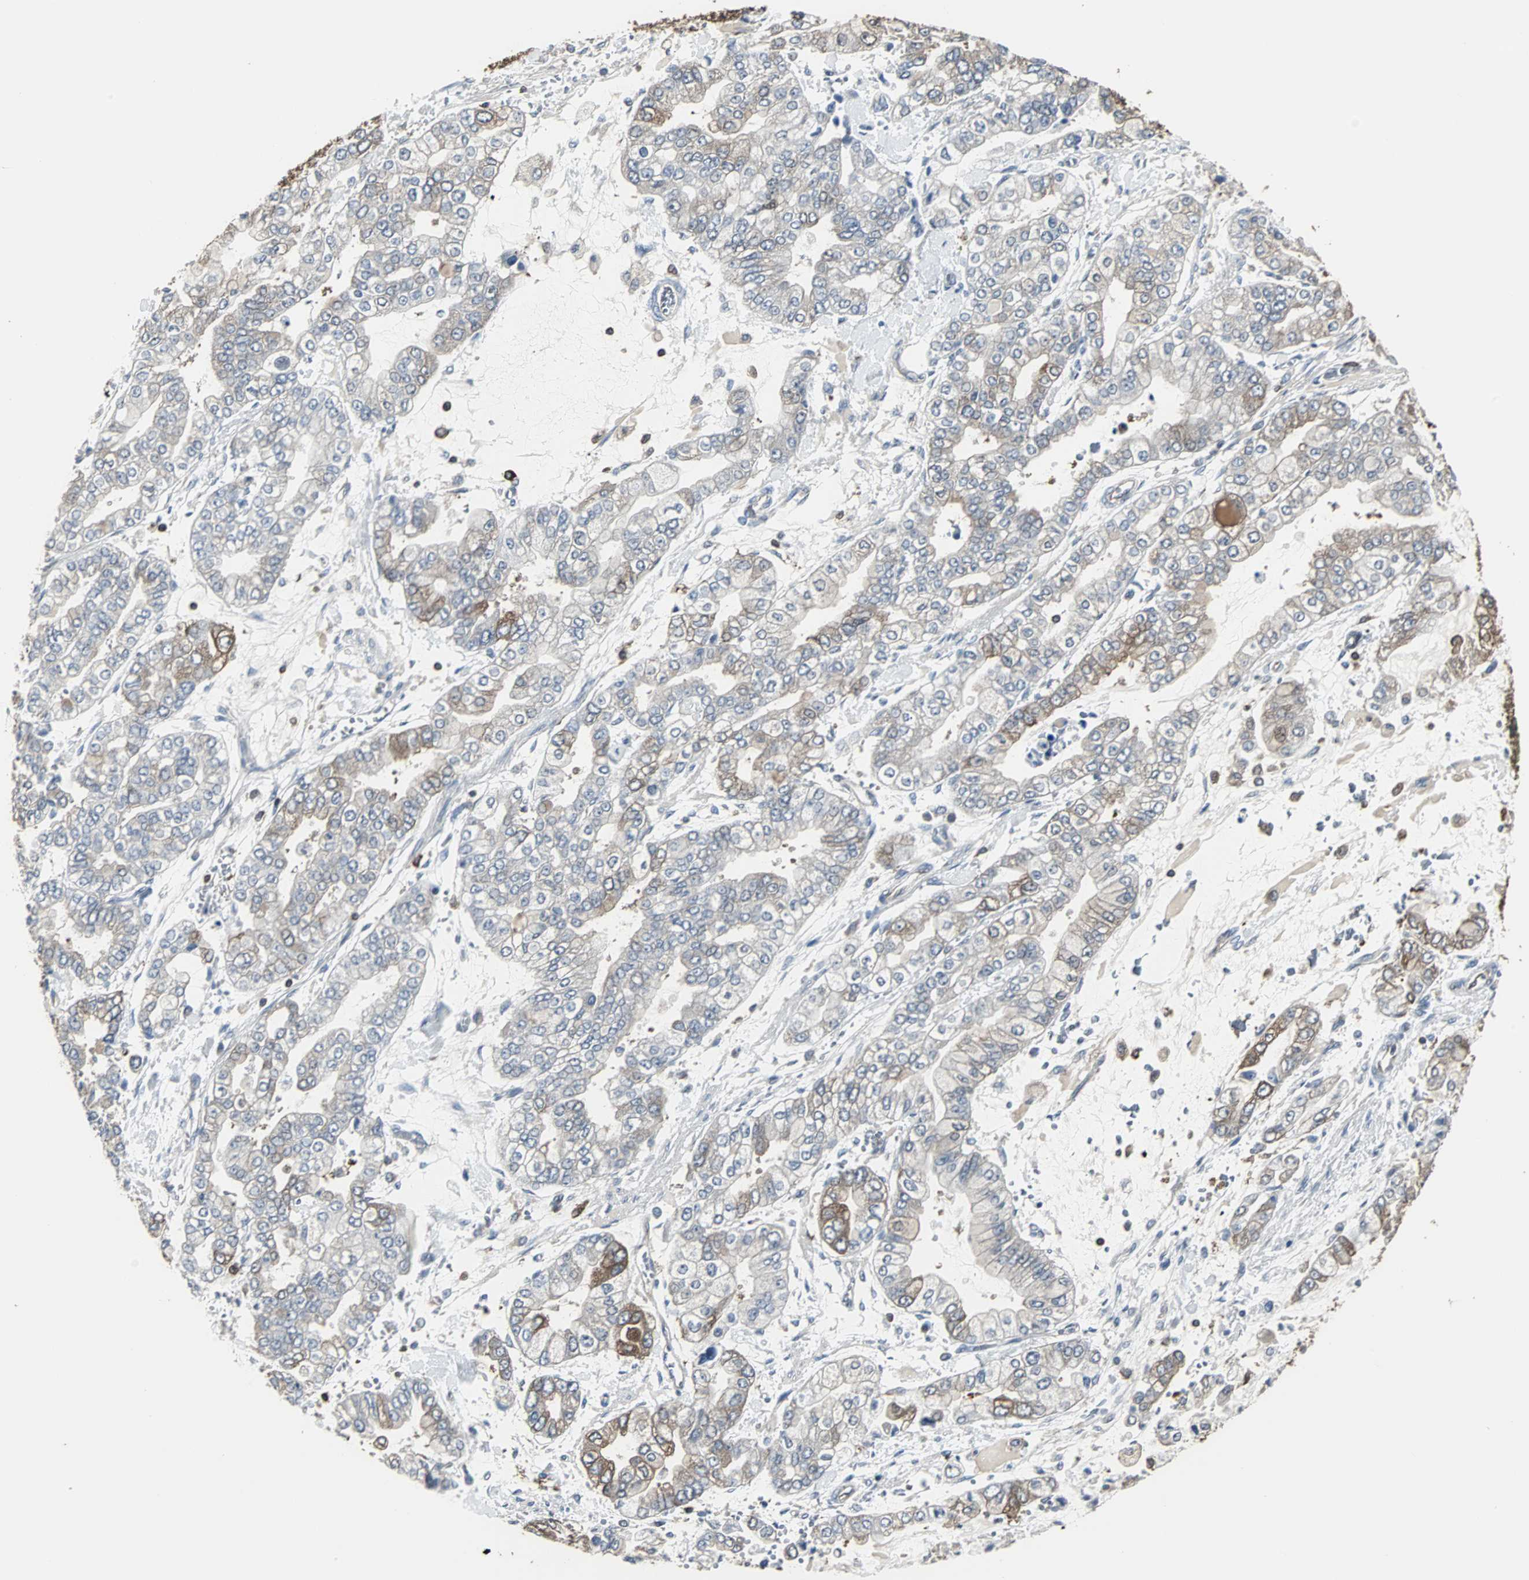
{"staining": {"intensity": "moderate", "quantity": "<25%", "location": "cytoplasmic/membranous"}, "tissue": "stomach cancer", "cell_type": "Tumor cells", "image_type": "cancer", "snomed": [{"axis": "morphology", "description": "Normal tissue, NOS"}, {"axis": "morphology", "description": "Adenocarcinoma, NOS"}, {"axis": "topography", "description": "Stomach, upper"}, {"axis": "topography", "description": "Stomach"}], "caption": "A micrograph of stomach cancer stained for a protein exhibits moderate cytoplasmic/membranous brown staining in tumor cells.", "gene": "LRRFIP1", "patient": {"sex": "male", "age": 76}}